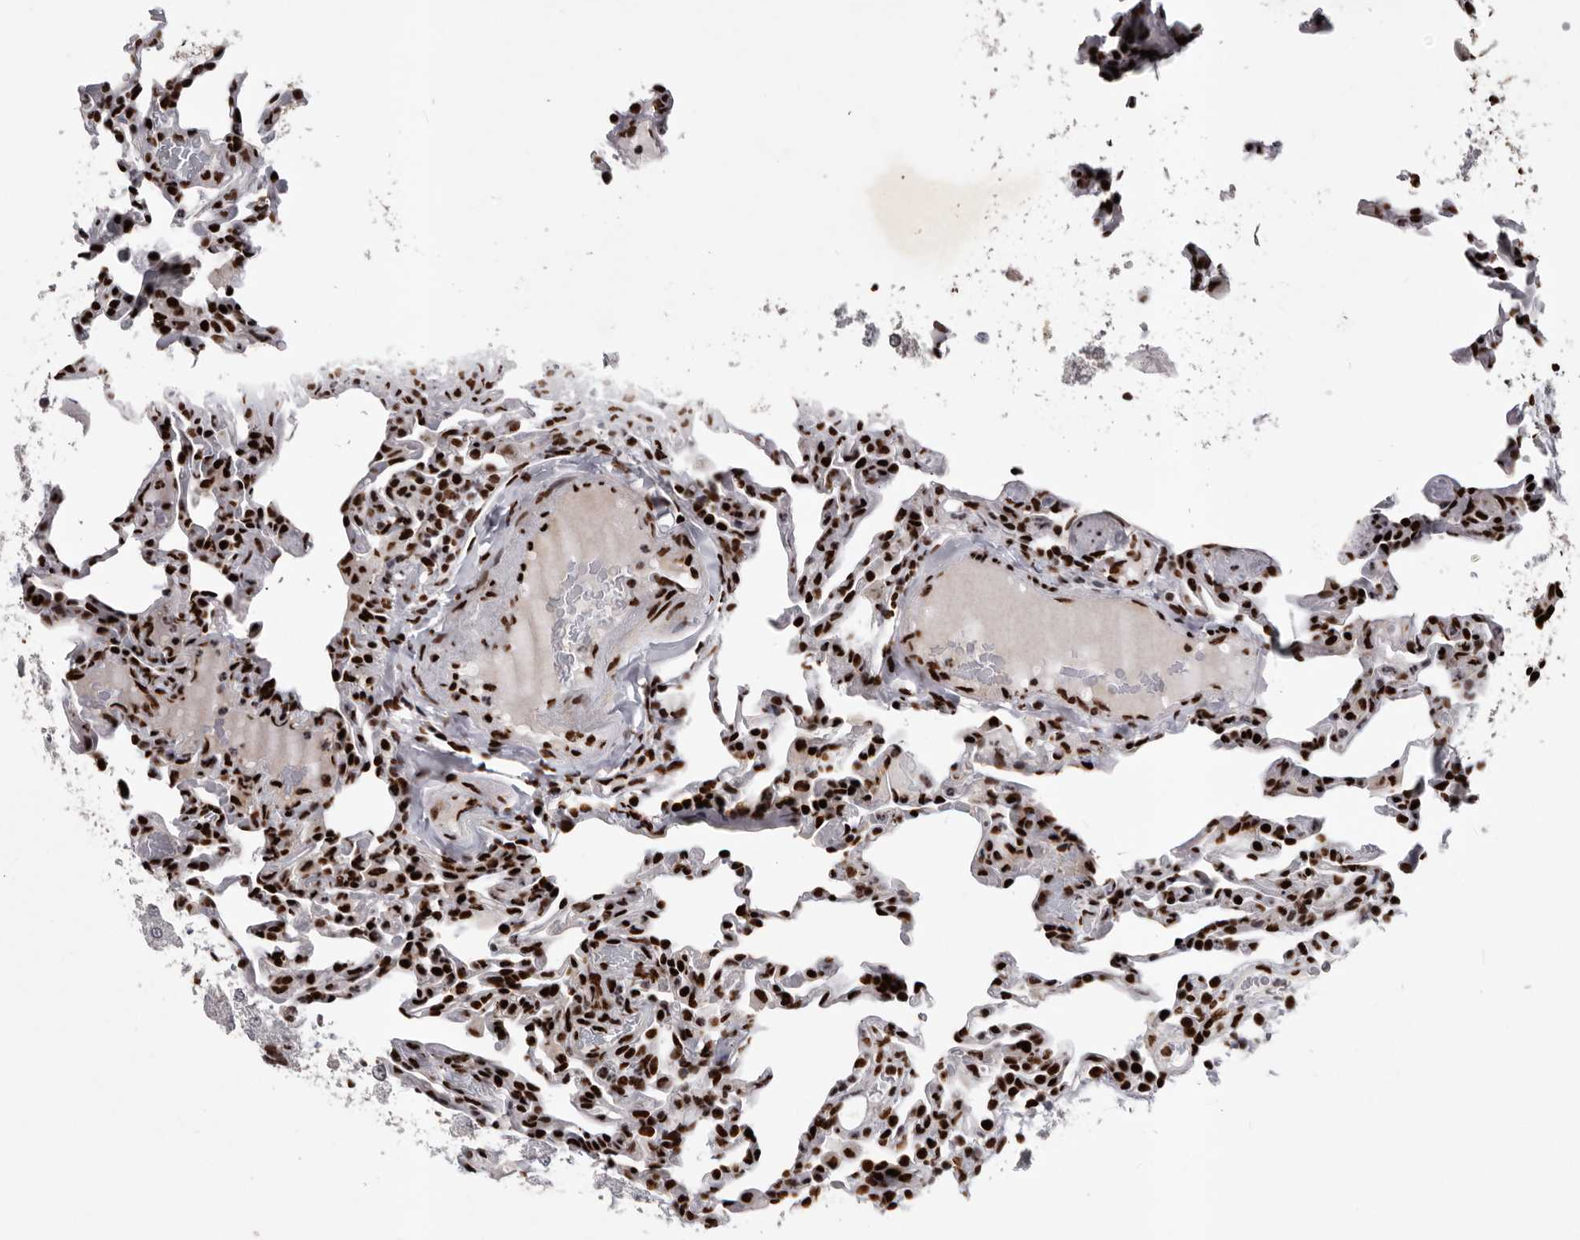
{"staining": {"intensity": "strong", "quantity": "25%-75%", "location": "nuclear"}, "tissue": "lung", "cell_type": "Alveolar cells", "image_type": "normal", "snomed": [{"axis": "morphology", "description": "Normal tissue, NOS"}, {"axis": "topography", "description": "Lung"}], "caption": "Normal lung demonstrates strong nuclear staining in approximately 25%-75% of alveolar cells Nuclei are stained in blue..", "gene": "NUMA1", "patient": {"sex": "male", "age": 20}}